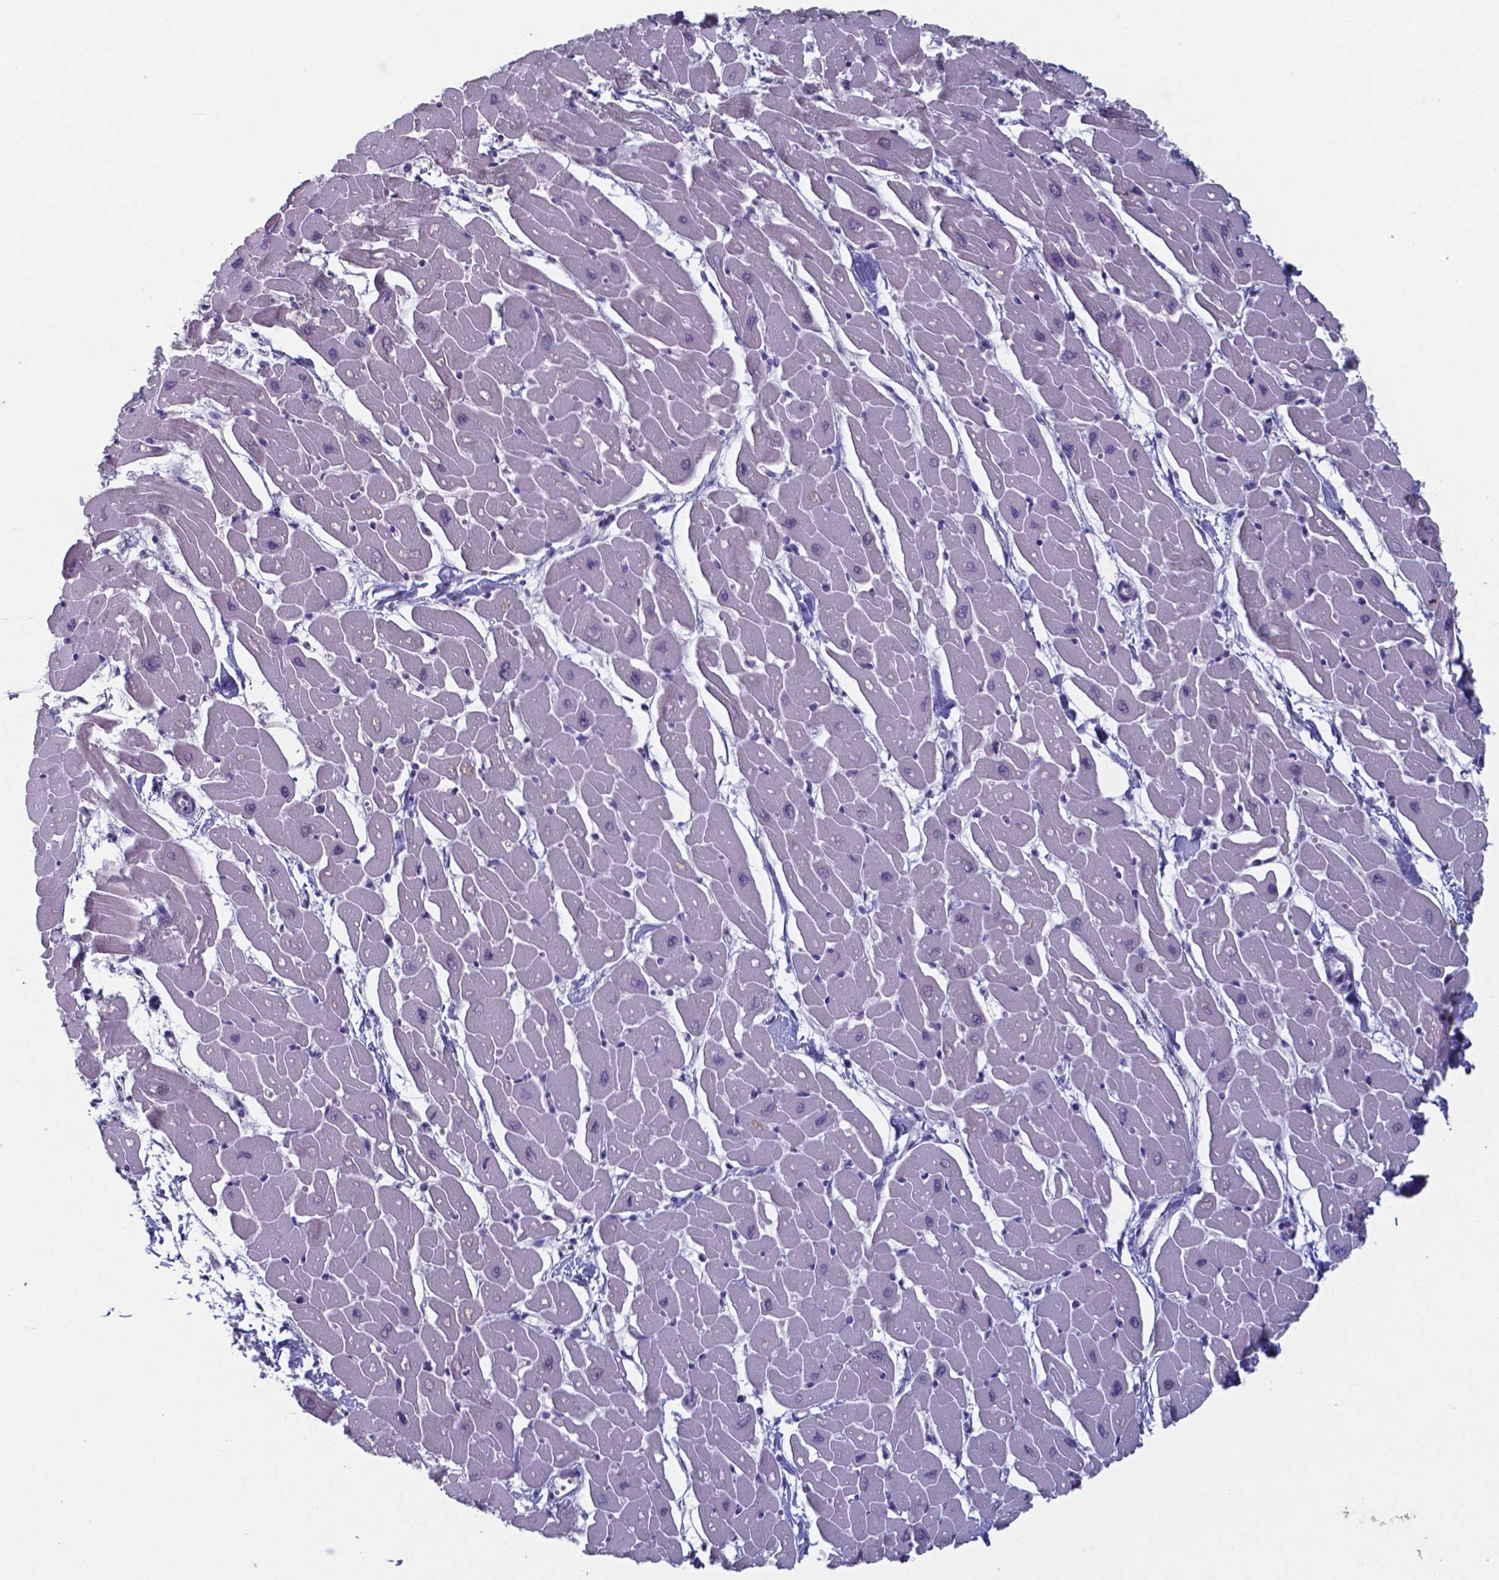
{"staining": {"intensity": "negative", "quantity": "none", "location": "none"}, "tissue": "heart muscle", "cell_type": "Cardiomyocytes", "image_type": "normal", "snomed": [{"axis": "morphology", "description": "Normal tissue, NOS"}, {"axis": "topography", "description": "Heart"}], "caption": "Immunohistochemistry (IHC) micrograph of unremarkable human heart muscle stained for a protein (brown), which reveals no staining in cardiomyocytes. (DAB immunohistochemistry (IHC), high magnification).", "gene": "TDP2", "patient": {"sex": "male", "age": 57}}